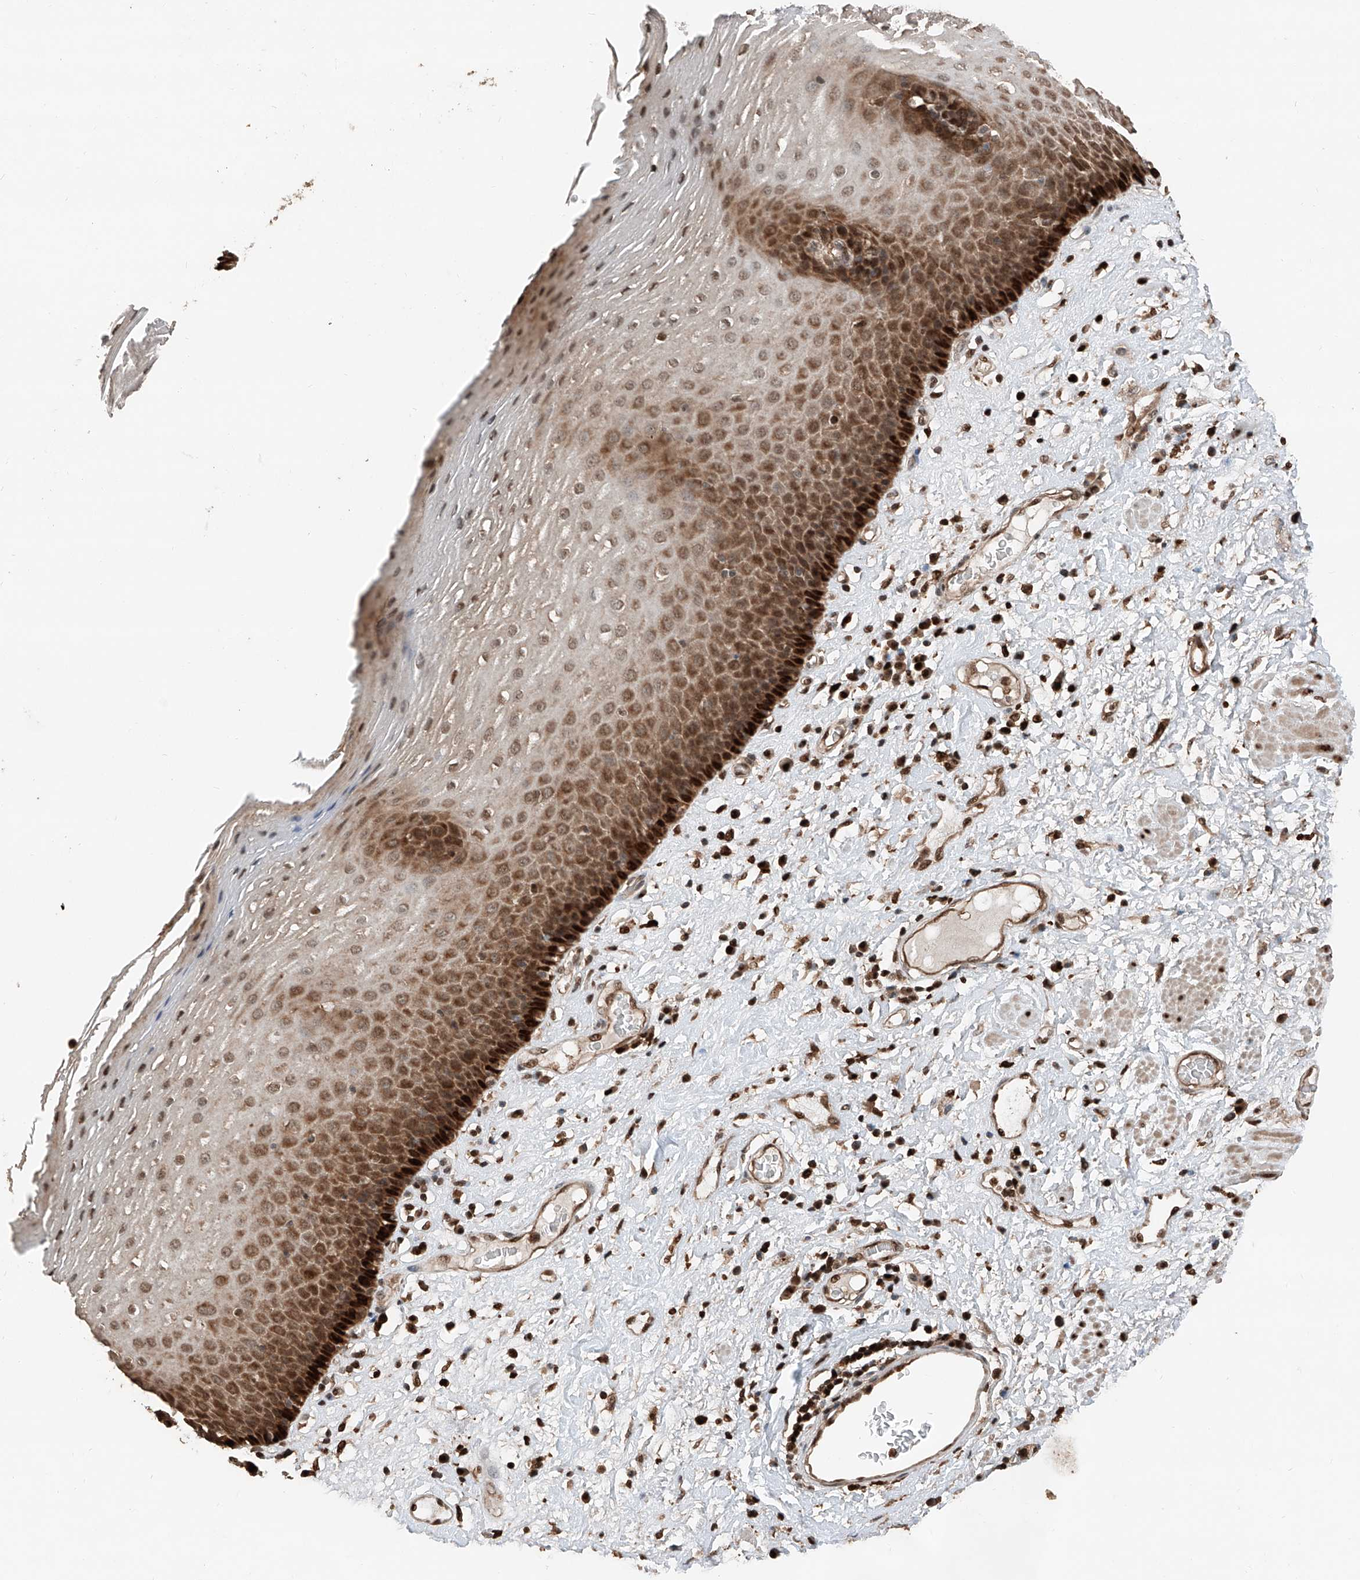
{"staining": {"intensity": "strong", "quantity": ">75%", "location": "cytoplasmic/membranous,nuclear"}, "tissue": "esophagus", "cell_type": "Squamous epithelial cells", "image_type": "normal", "snomed": [{"axis": "morphology", "description": "Normal tissue, NOS"}, {"axis": "morphology", "description": "Adenocarcinoma, NOS"}, {"axis": "topography", "description": "Esophagus"}], "caption": "Protein staining of benign esophagus reveals strong cytoplasmic/membranous,nuclear expression in about >75% of squamous epithelial cells.", "gene": "RMND1", "patient": {"sex": "male", "age": 62}}